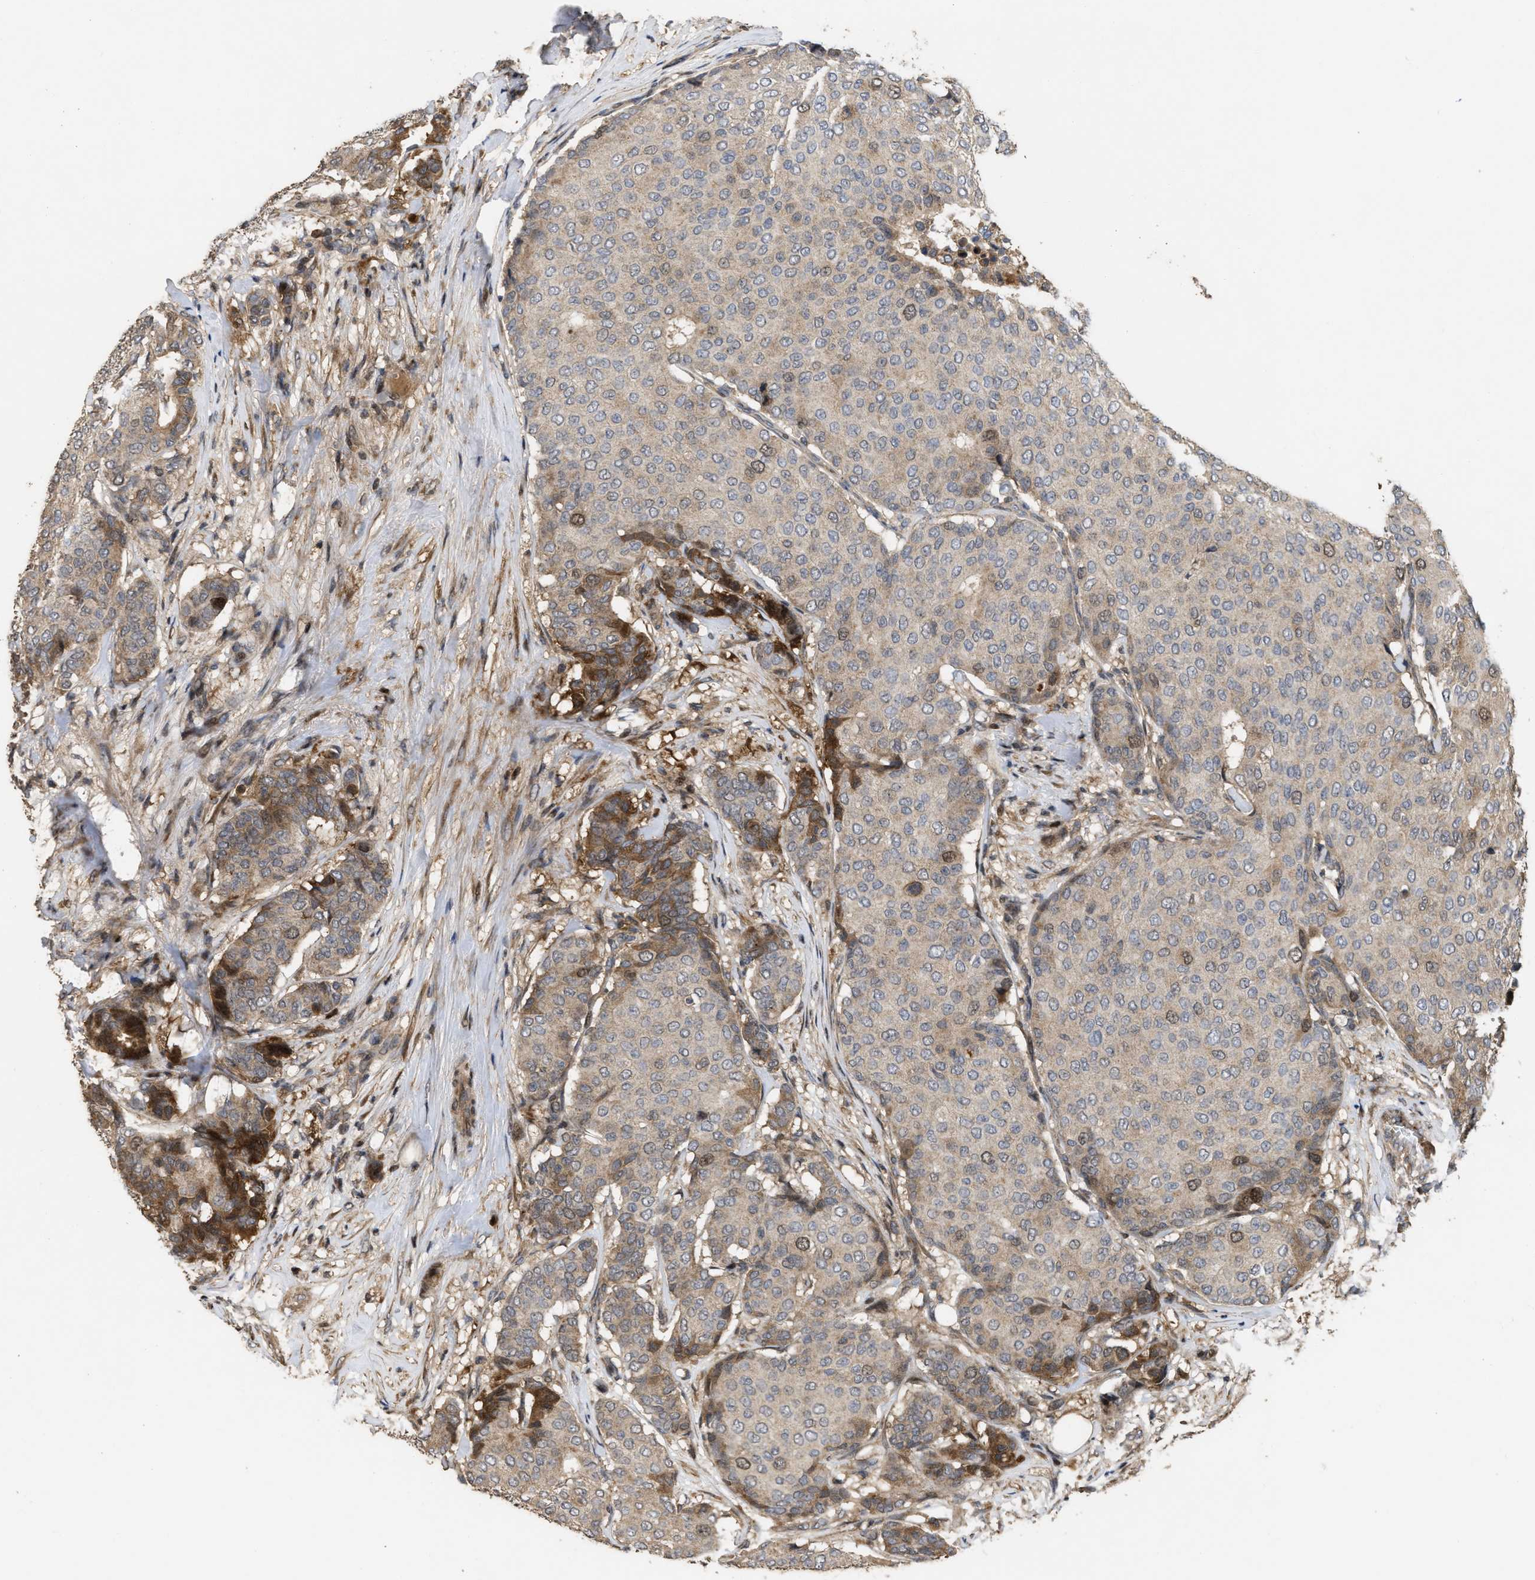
{"staining": {"intensity": "moderate", "quantity": "25%-75%", "location": "cytoplasmic/membranous,nuclear"}, "tissue": "breast cancer", "cell_type": "Tumor cells", "image_type": "cancer", "snomed": [{"axis": "morphology", "description": "Duct carcinoma"}, {"axis": "topography", "description": "Breast"}], "caption": "A photomicrograph of human breast cancer (intraductal carcinoma) stained for a protein exhibits moderate cytoplasmic/membranous and nuclear brown staining in tumor cells.", "gene": "CBR3", "patient": {"sex": "female", "age": 75}}